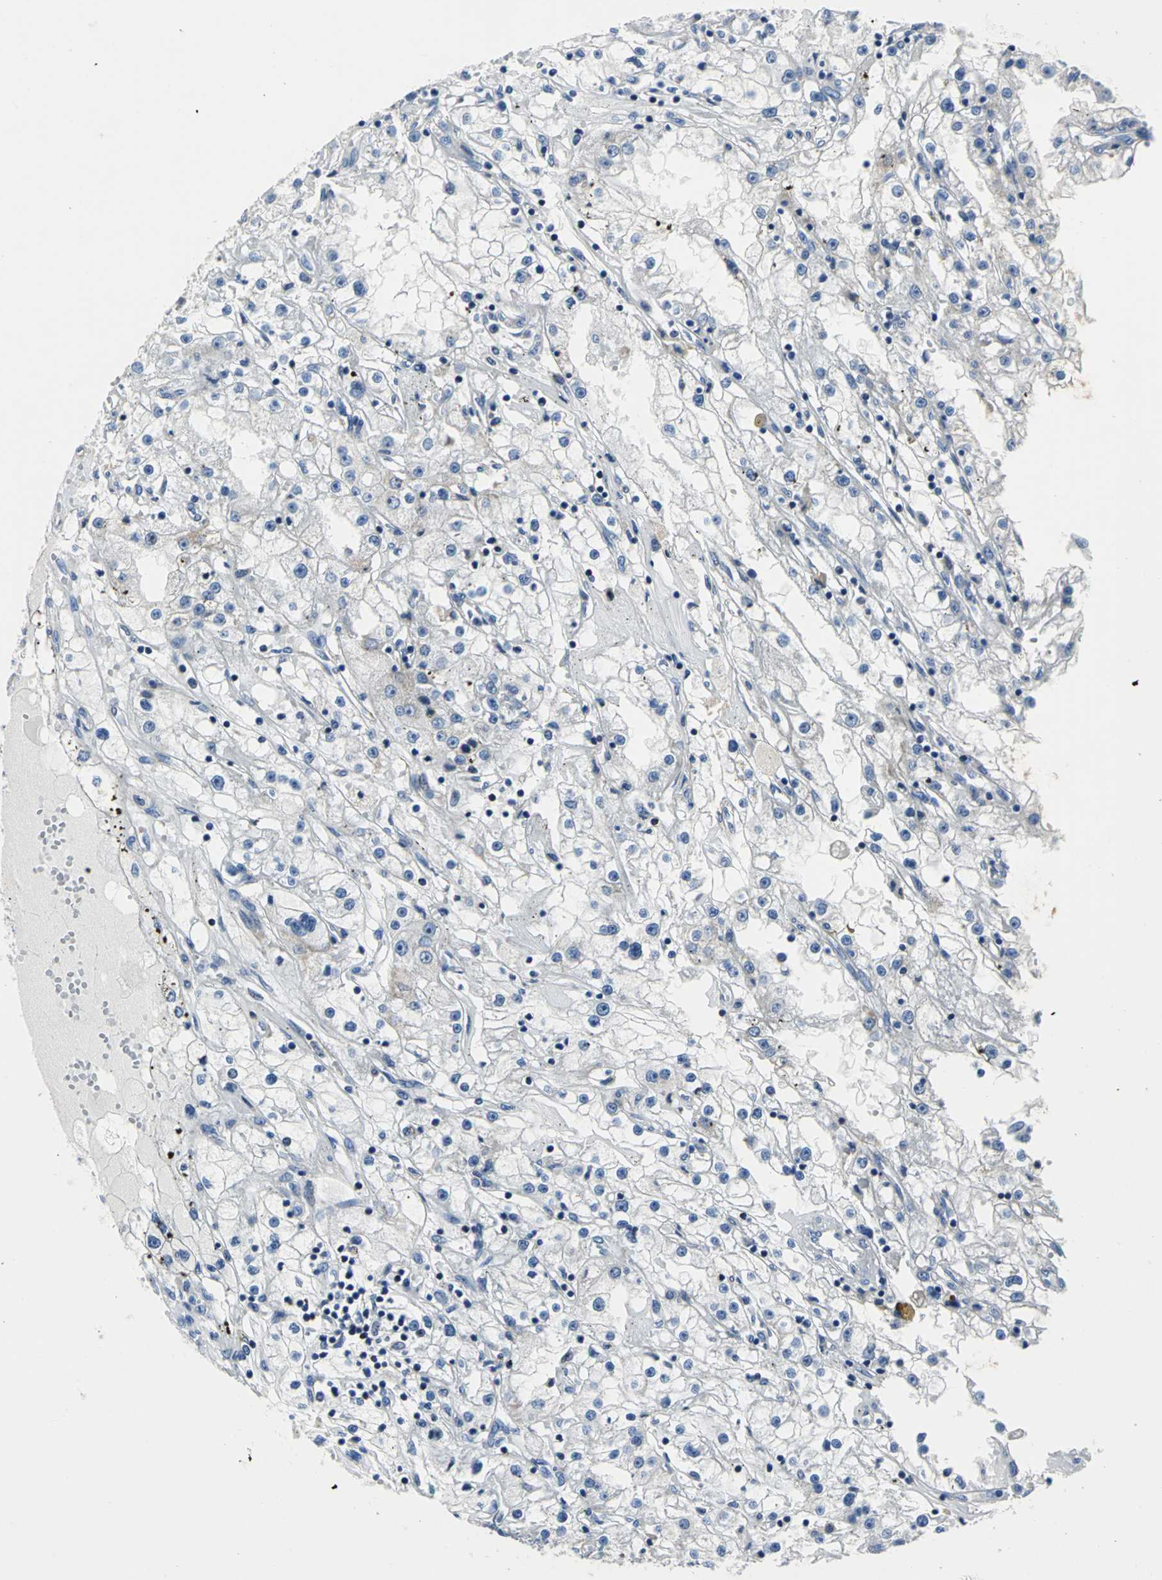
{"staining": {"intensity": "negative", "quantity": "none", "location": "none"}, "tissue": "renal cancer", "cell_type": "Tumor cells", "image_type": "cancer", "snomed": [{"axis": "morphology", "description": "Adenocarcinoma, NOS"}, {"axis": "topography", "description": "Kidney"}], "caption": "Renal cancer (adenocarcinoma) was stained to show a protein in brown. There is no significant expression in tumor cells.", "gene": "IFI6", "patient": {"sex": "male", "age": 56}}